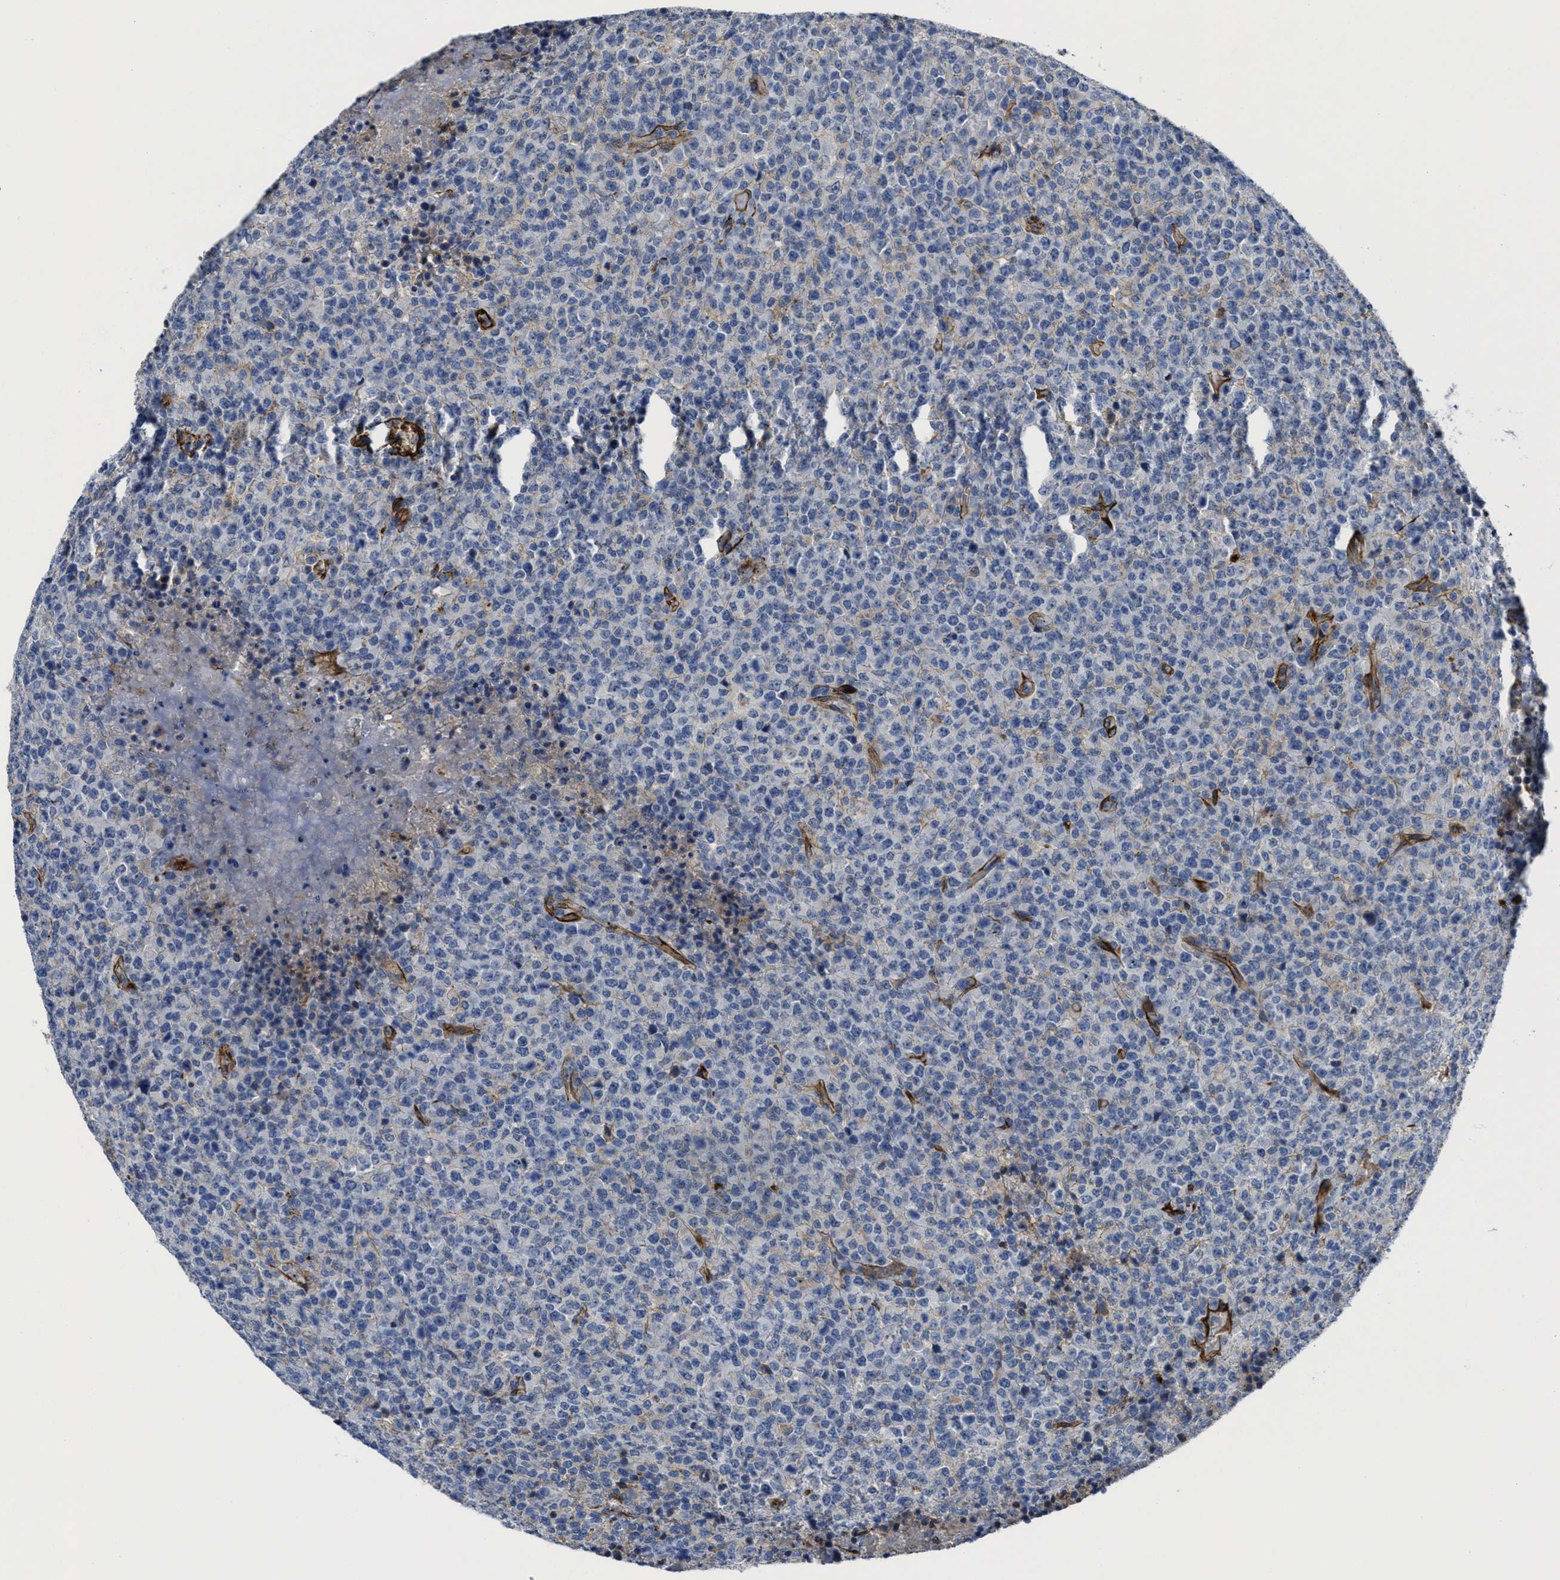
{"staining": {"intensity": "negative", "quantity": "none", "location": "none"}, "tissue": "lymphoma", "cell_type": "Tumor cells", "image_type": "cancer", "snomed": [{"axis": "morphology", "description": "Malignant lymphoma, non-Hodgkin's type, High grade"}, {"axis": "topography", "description": "Lymph node"}], "caption": "Protein analysis of malignant lymphoma, non-Hodgkin's type (high-grade) displays no significant positivity in tumor cells.", "gene": "NAB1", "patient": {"sex": "male", "age": 13}}